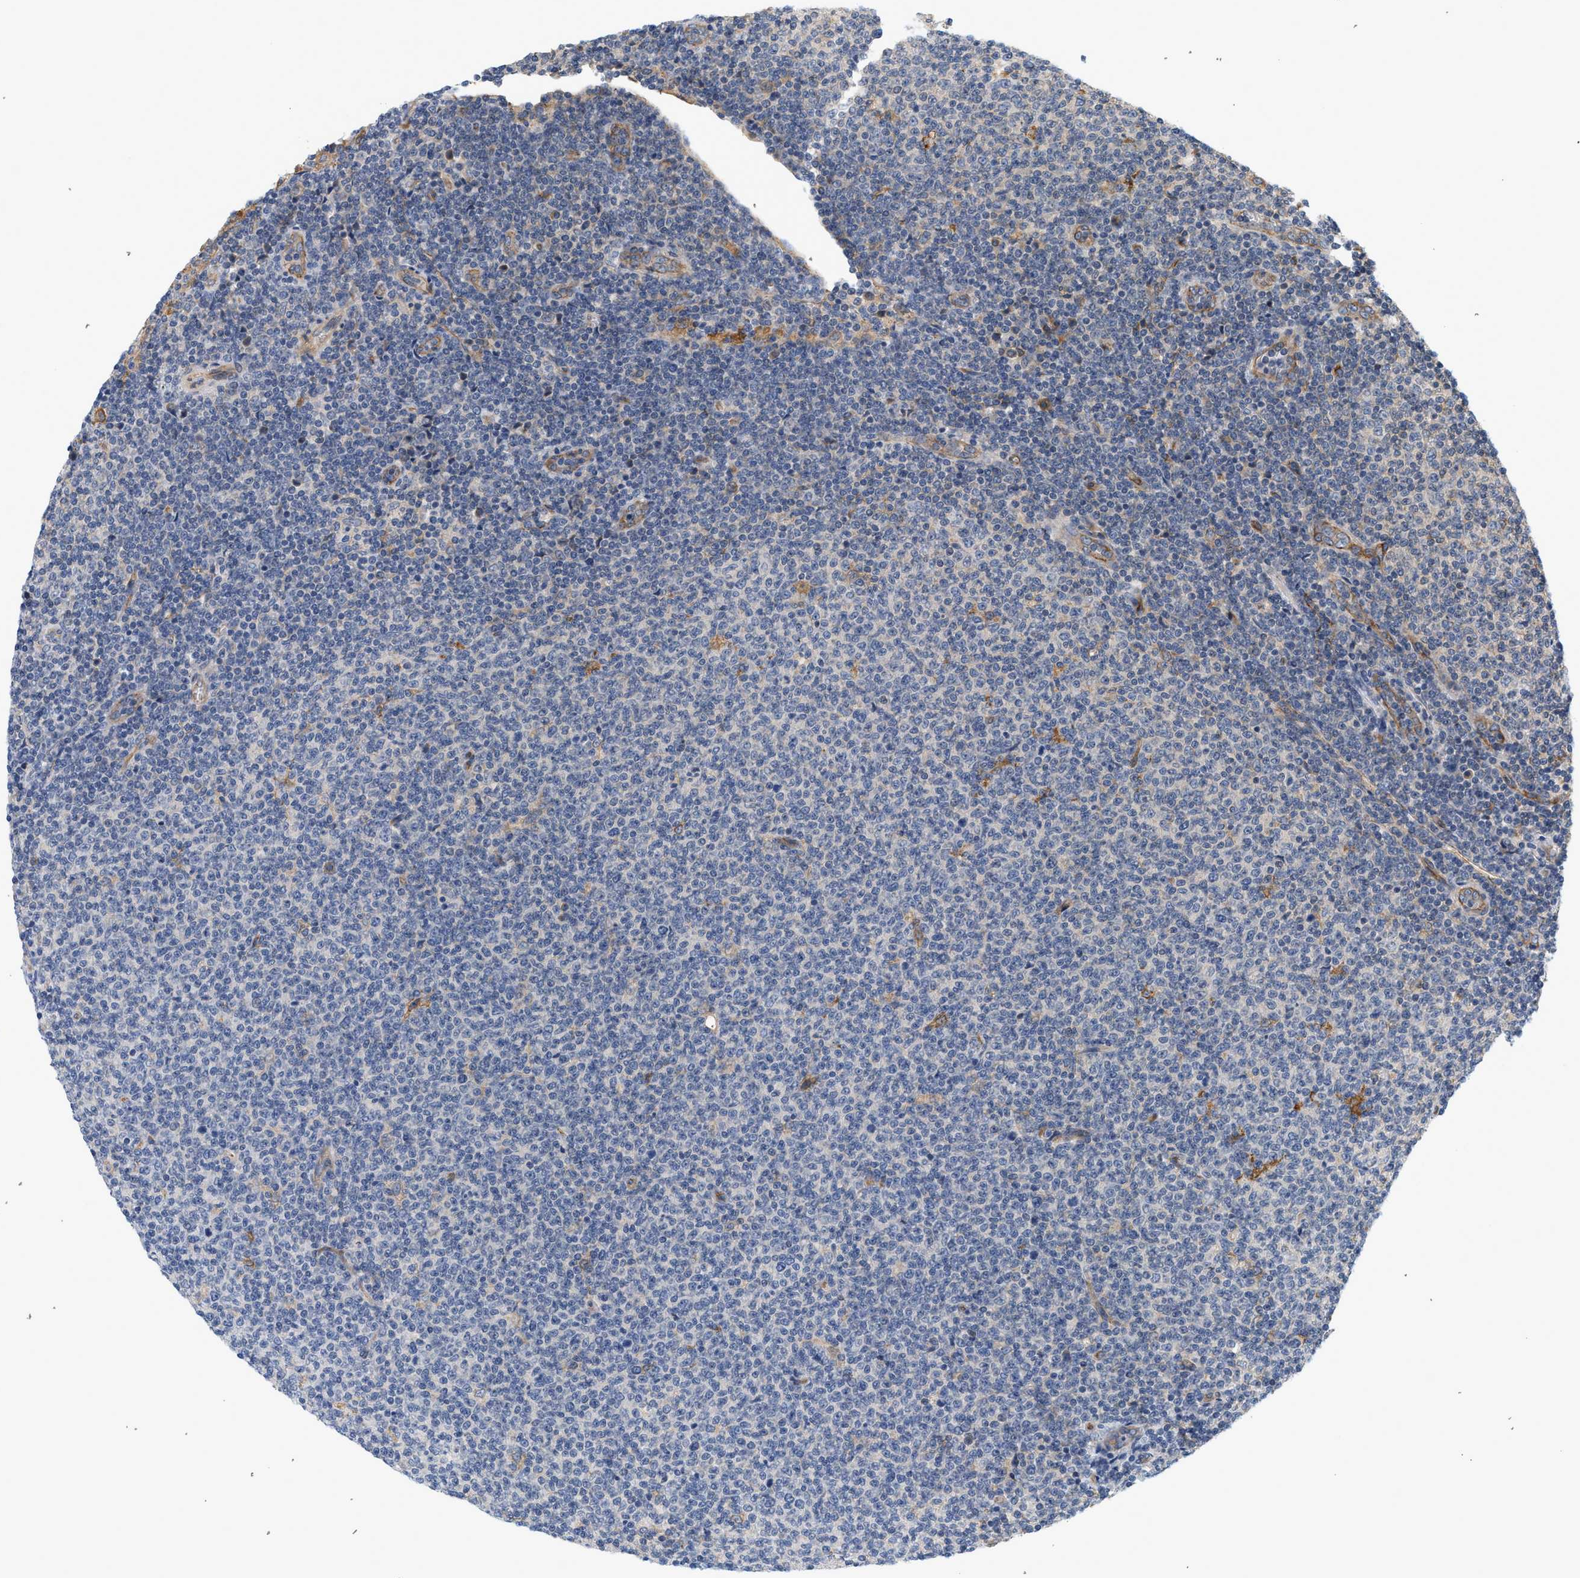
{"staining": {"intensity": "negative", "quantity": "none", "location": "none"}, "tissue": "lymphoma", "cell_type": "Tumor cells", "image_type": "cancer", "snomed": [{"axis": "morphology", "description": "Malignant lymphoma, non-Hodgkin's type, Low grade"}, {"axis": "topography", "description": "Lymph node"}], "caption": "Photomicrograph shows no protein positivity in tumor cells of lymphoma tissue.", "gene": "CTXN1", "patient": {"sex": "male", "age": 66}}